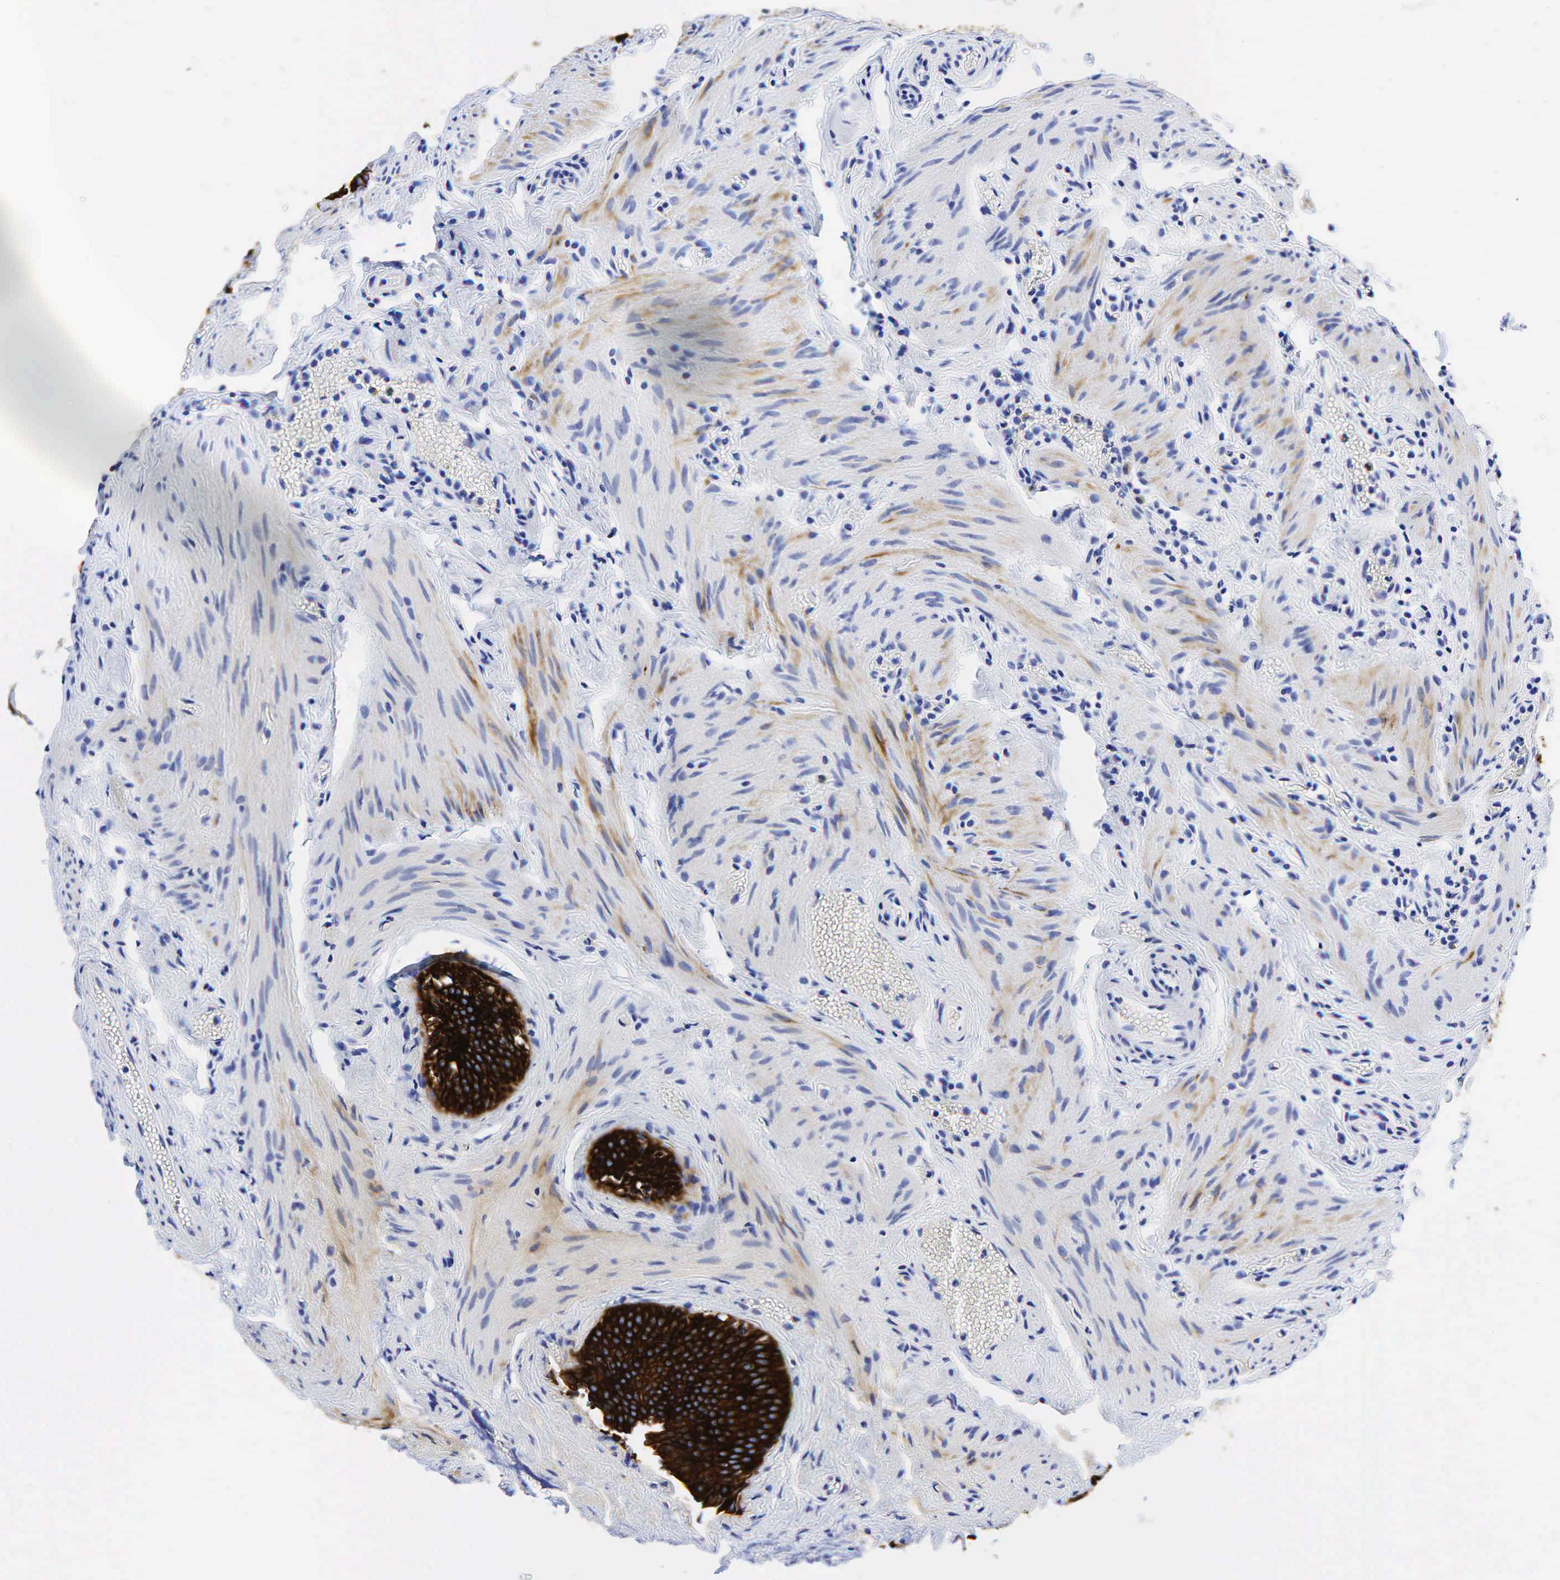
{"staining": {"intensity": "strong", "quantity": ">75%", "location": "cytoplasmic/membranous"}, "tissue": "gallbladder", "cell_type": "Glandular cells", "image_type": "normal", "snomed": [{"axis": "morphology", "description": "Normal tissue, NOS"}, {"axis": "topography", "description": "Gallbladder"}], "caption": "Protein staining exhibits strong cytoplasmic/membranous staining in about >75% of glandular cells in unremarkable gallbladder. (IHC, brightfield microscopy, high magnification).", "gene": "KRT18", "patient": {"sex": "female", "age": 44}}